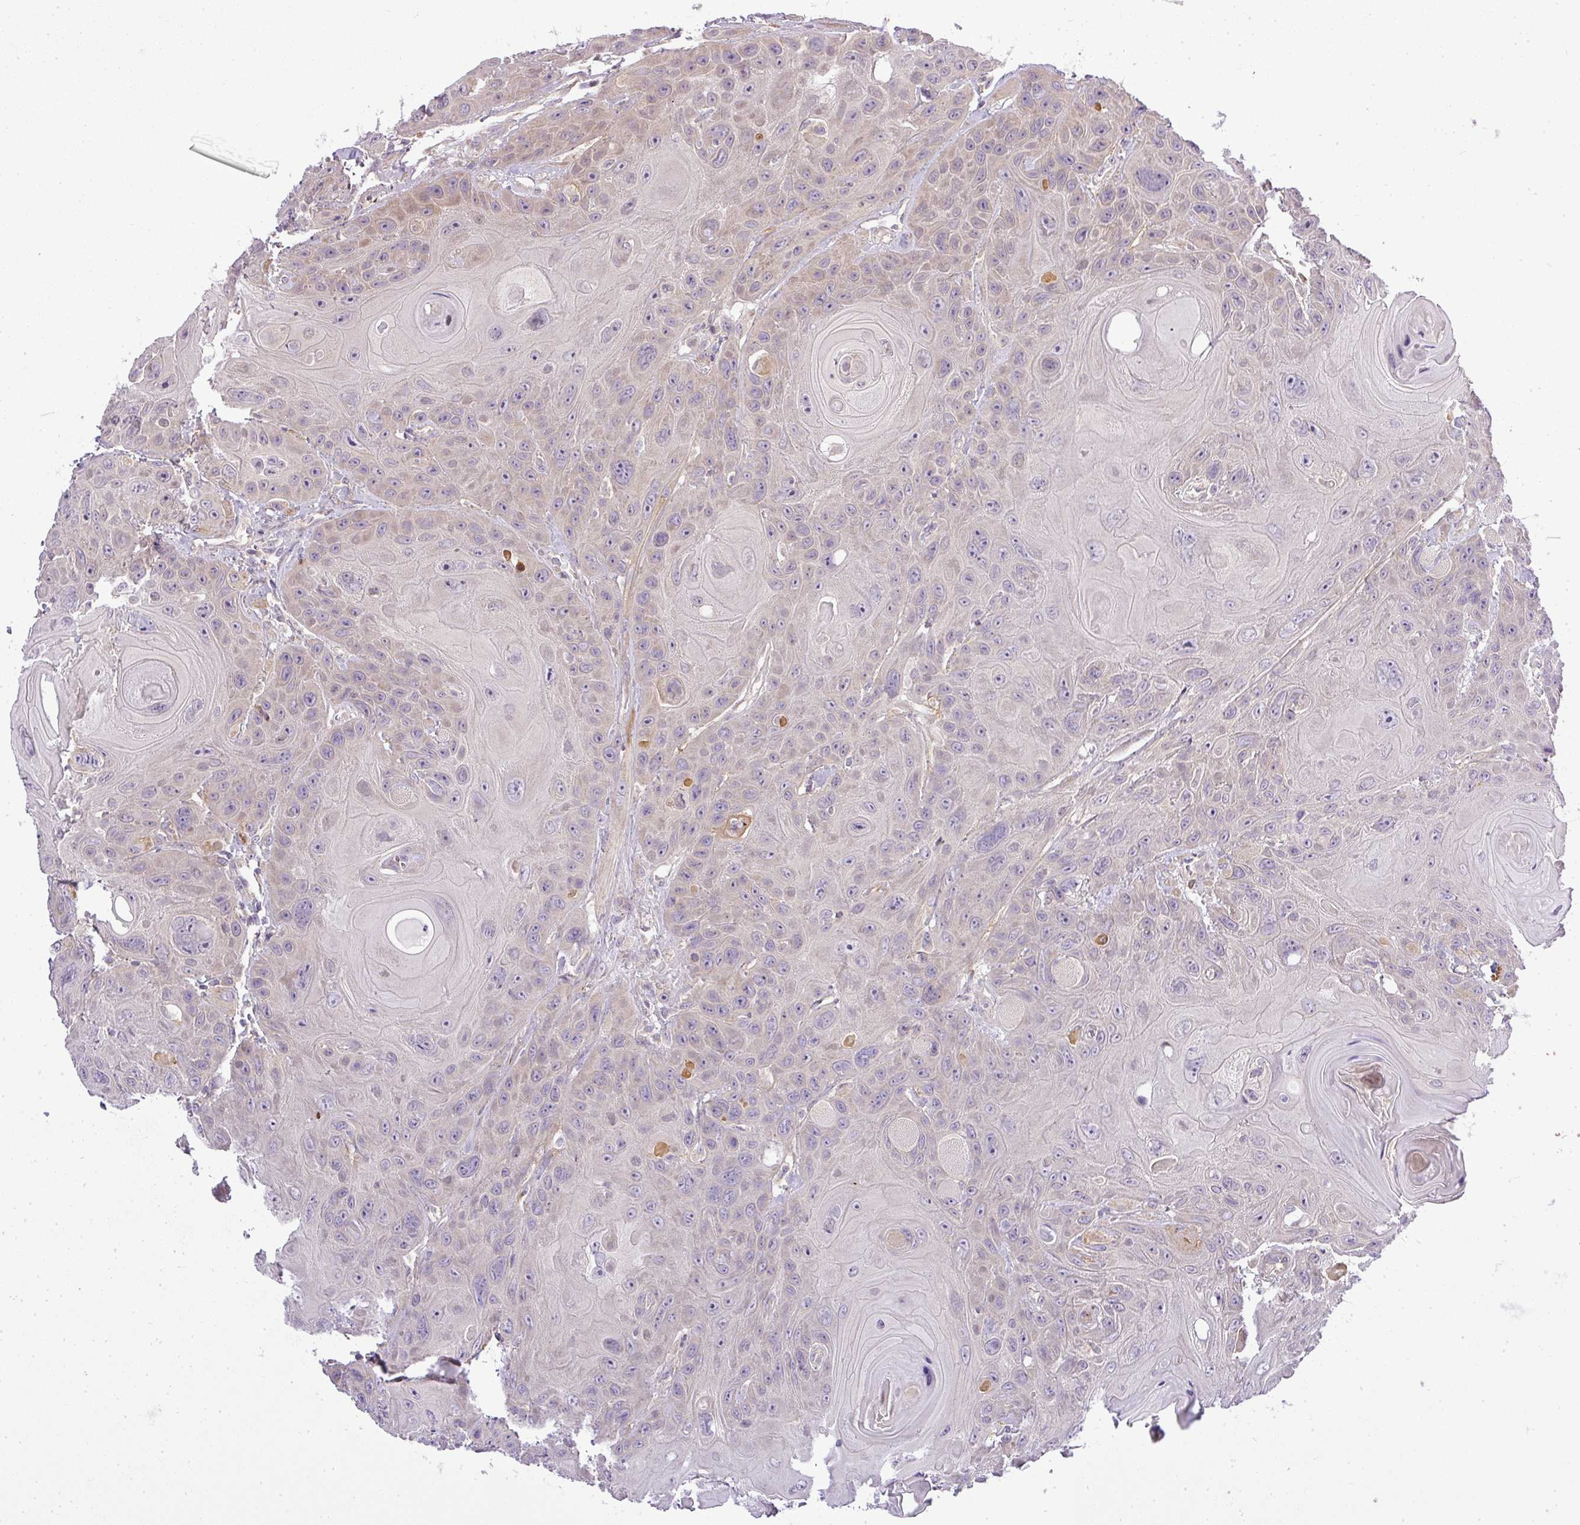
{"staining": {"intensity": "weak", "quantity": "<25%", "location": "cytoplasmic/membranous"}, "tissue": "head and neck cancer", "cell_type": "Tumor cells", "image_type": "cancer", "snomed": [{"axis": "morphology", "description": "Squamous cell carcinoma, NOS"}, {"axis": "topography", "description": "Head-Neck"}], "caption": "Head and neck cancer stained for a protein using immunohistochemistry (IHC) demonstrates no expression tumor cells.", "gene": "ZDHHC1", "patient": {"sex": "female", "age": 59}}